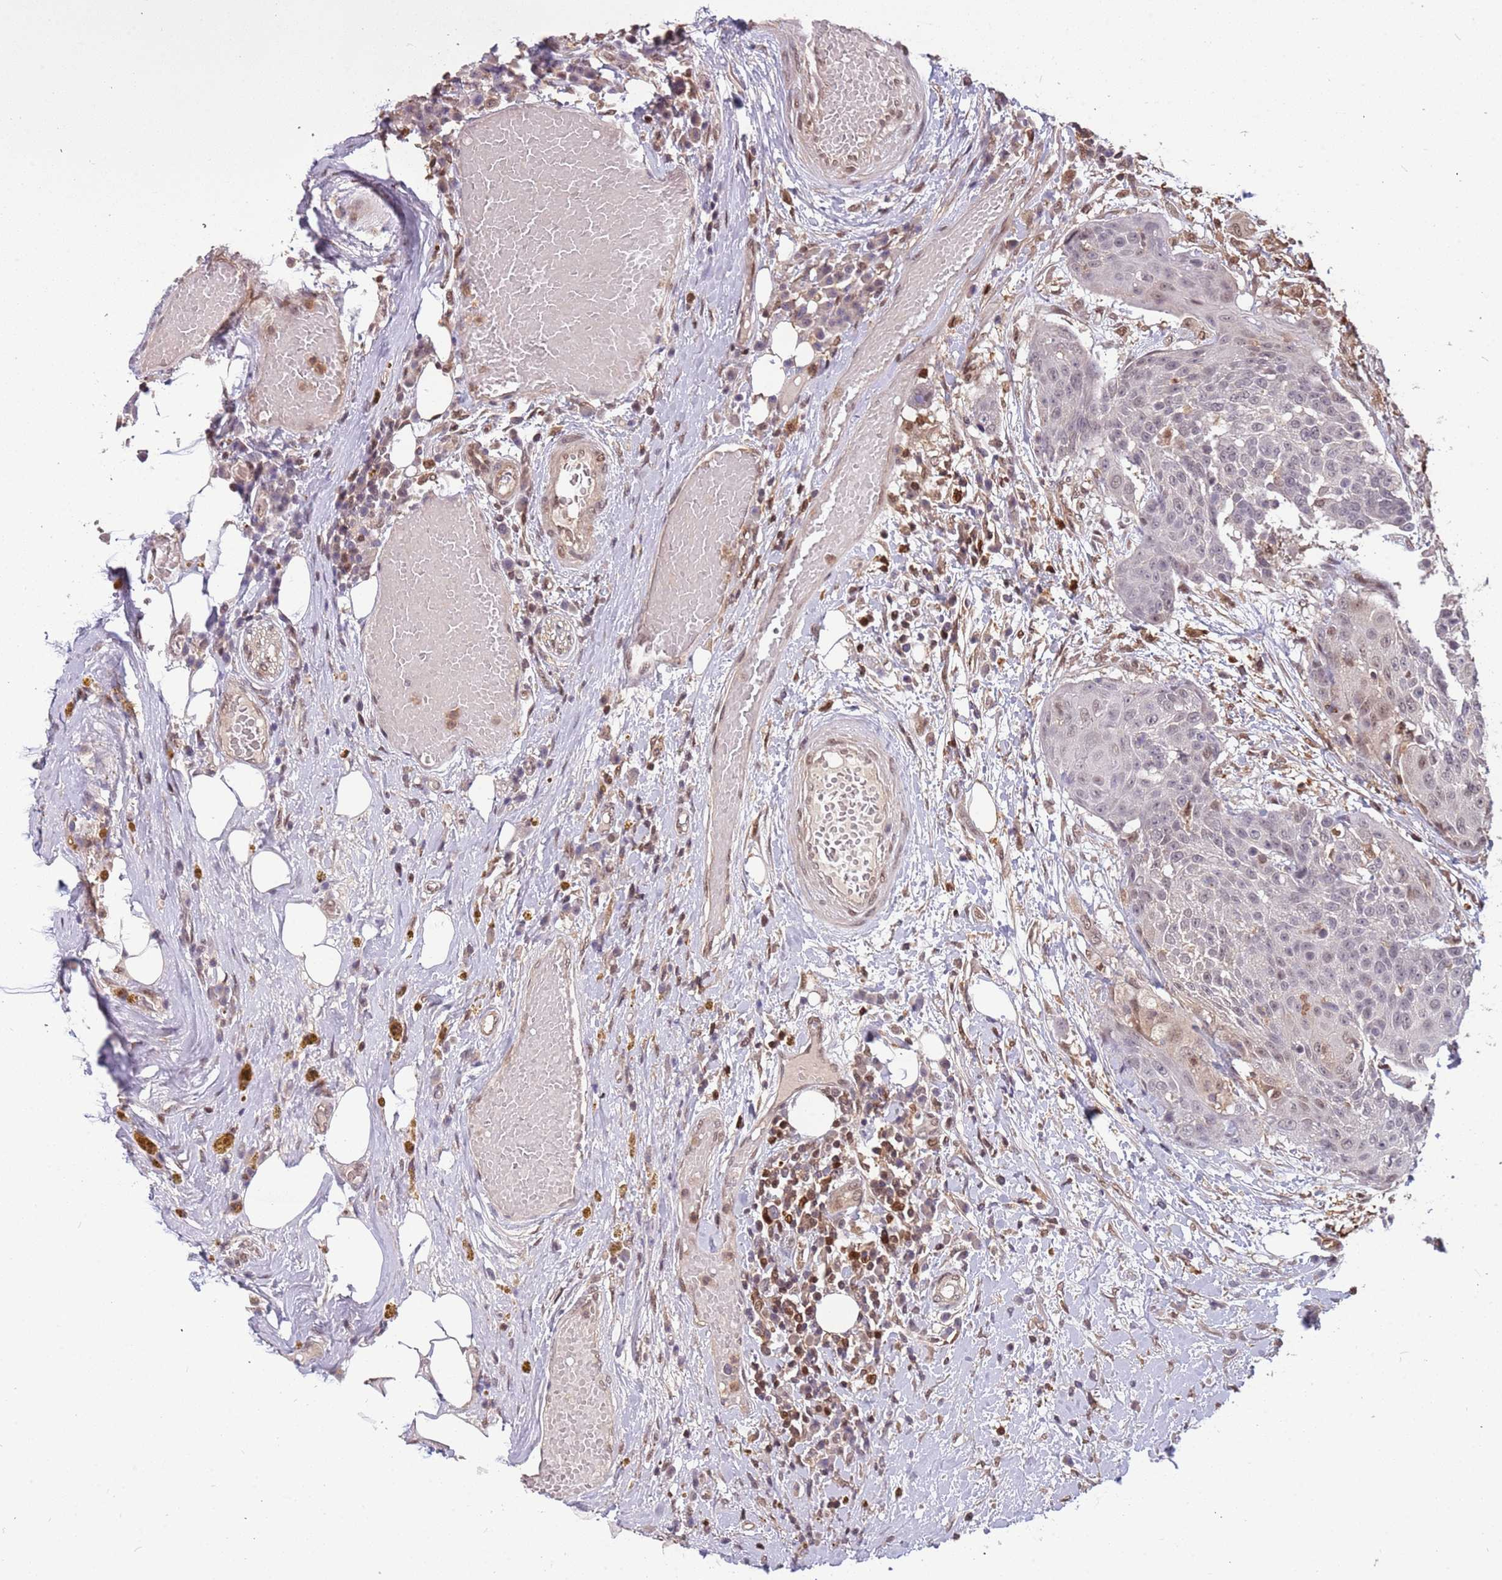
{"staining": {"intensity": "weak", "quantity": "25%-75%", "location": "nuclear"}, "tissue": "urothelial cancer", "cell_type": "Tumor cells", "image_type": "cancer", "snomed": [{"axis": "morphology", "description": "Urothelial carcinoma, High grade"}, {"axis": "topography", "description": "Urinary bladder"}], "caption": "Urothelial carcinoma (high-grade) stained for a protein (brown) exhibits weak nuclear positive staining in about 25%-75% of tumor cells.", "gene": "GBP2", "patient": {"sex": "female", "age": 63}}